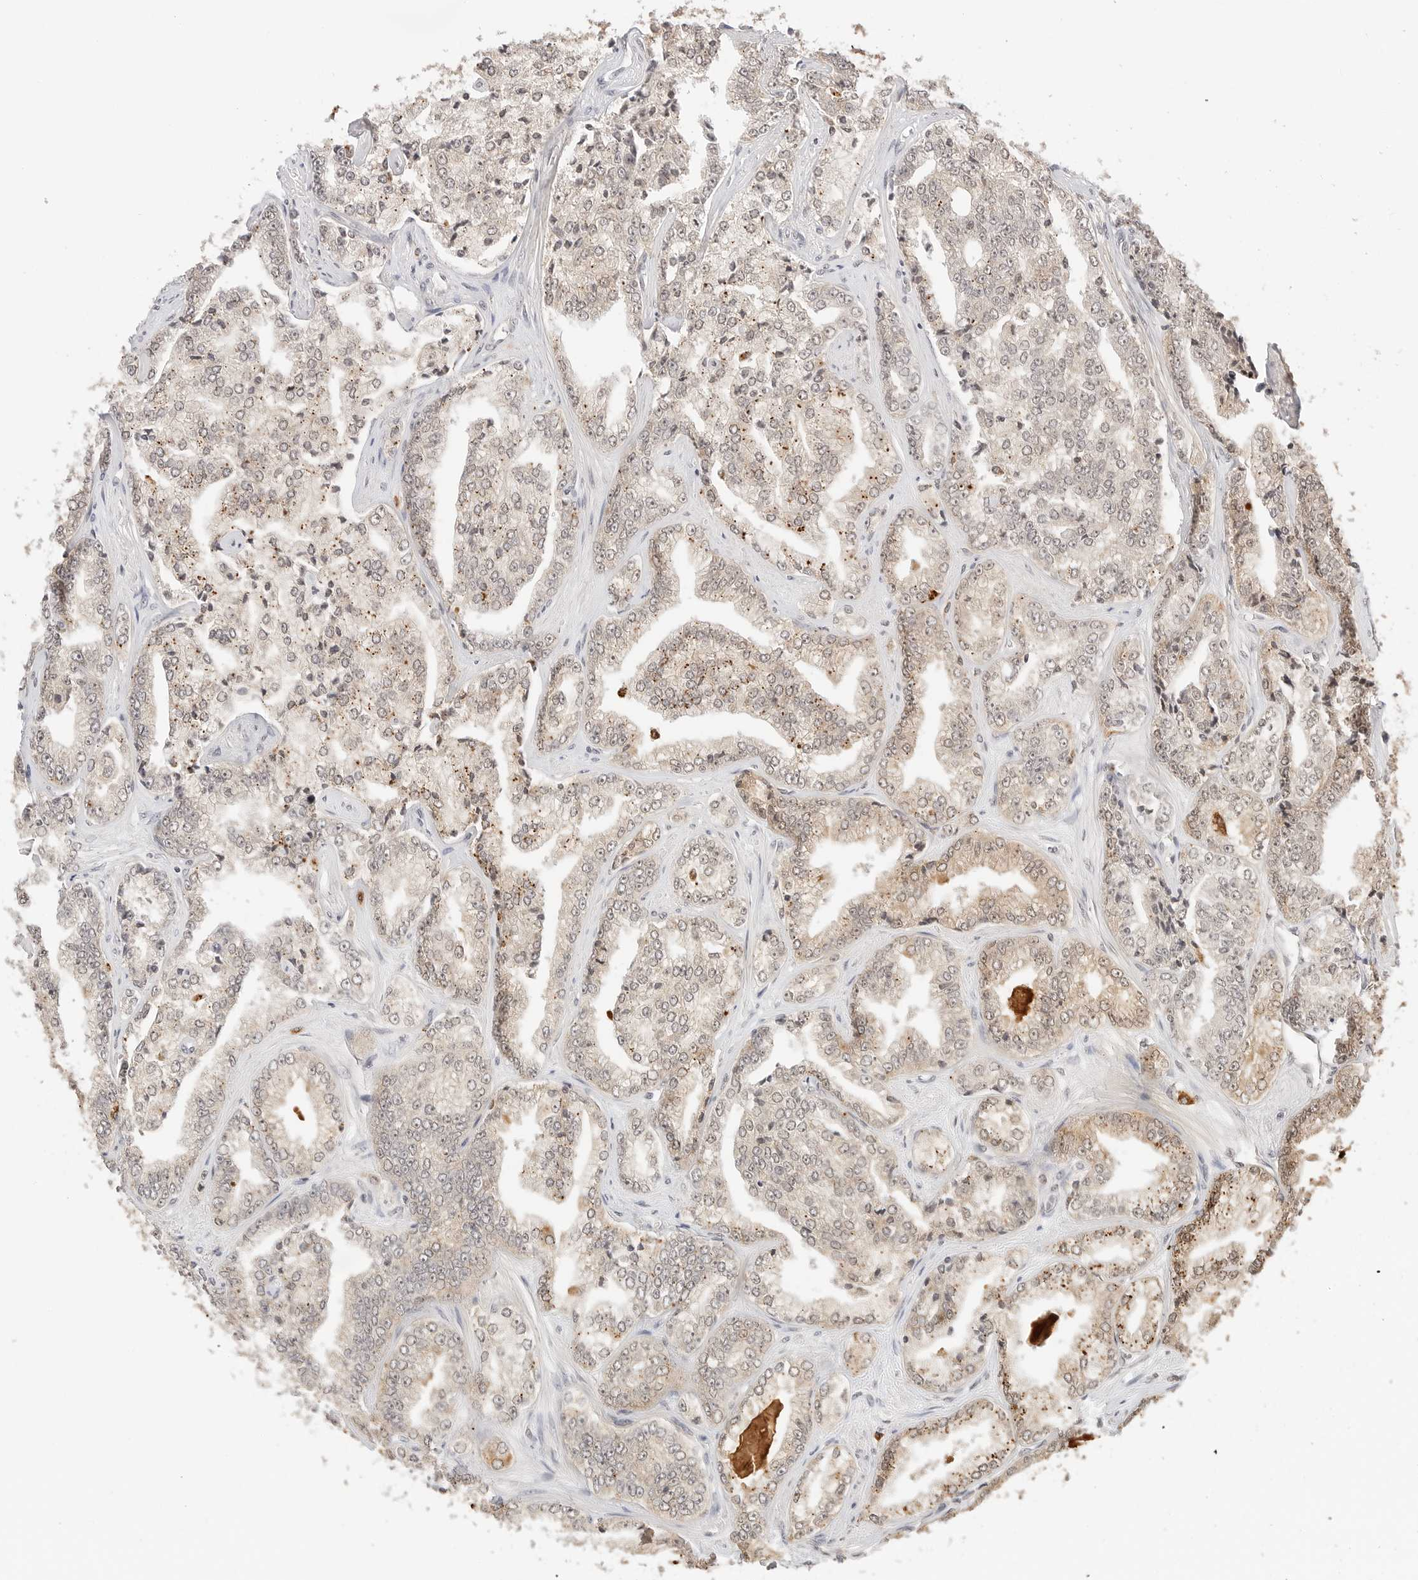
{"staining": {"intensity": "moderate", "quantity": "25%-75%", "location": "cytoplasmic/membranous,nuclear"}, "tissue": "prostate cancer", "cell_type": "Tumor cells", "image_type": "cancer", "snomed": [{"axis": "morphology", "description": "Adenocarcinoma, High grade"}, {"axis": "topography", "description": "Prostate"}], "caption": "Immunohistochemical staining of human prostate high-grade adenocarcinoma reveals medium levels of moderate cytoplasmic/membranous and nuclear protein expression in approximately 25%-75% of tumor cells.", "gene": "SEPTIN4", "patient": {"sex": "male", "age": 71}}